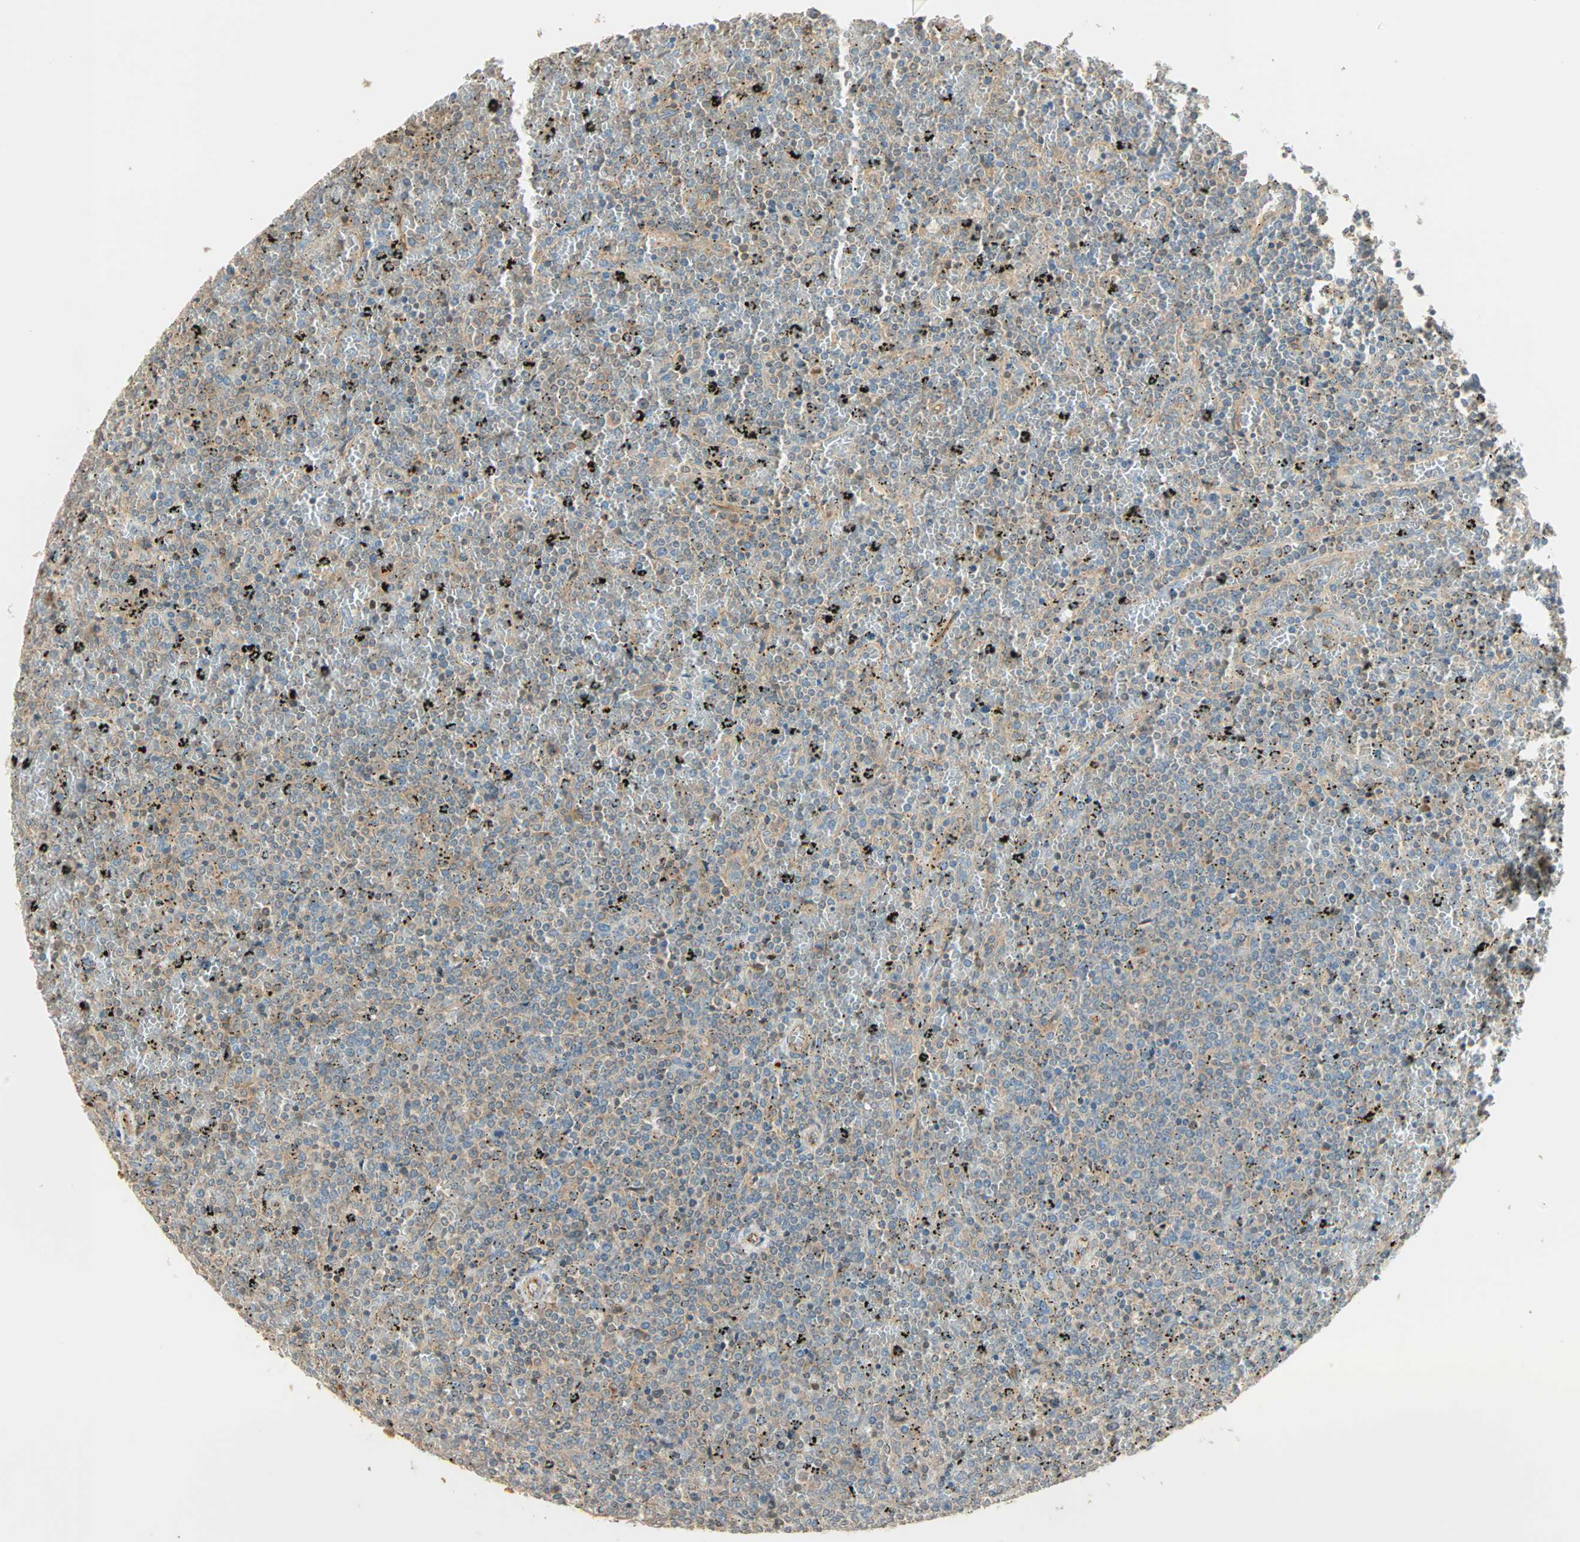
{"staining": {"intensity": "negative", "quantity": "none", "location": "none"}, "tissue": "lymphoma", "cell_type": "Tumor cells", "image_type": "cancer", "snomed": [{"axis": "morphology", "description": "Malignant lymphoma, non-Hodgkin's type, Low grade"}, {"axis": "topography", "description": "Spleen"}], "caption": "High power microscopy histopathology image of an IHC image of lymphoma, revealing no significant staining in tumor cells.", "gene": "GALK1", "patient": {"sex": "female", "age": 77}}